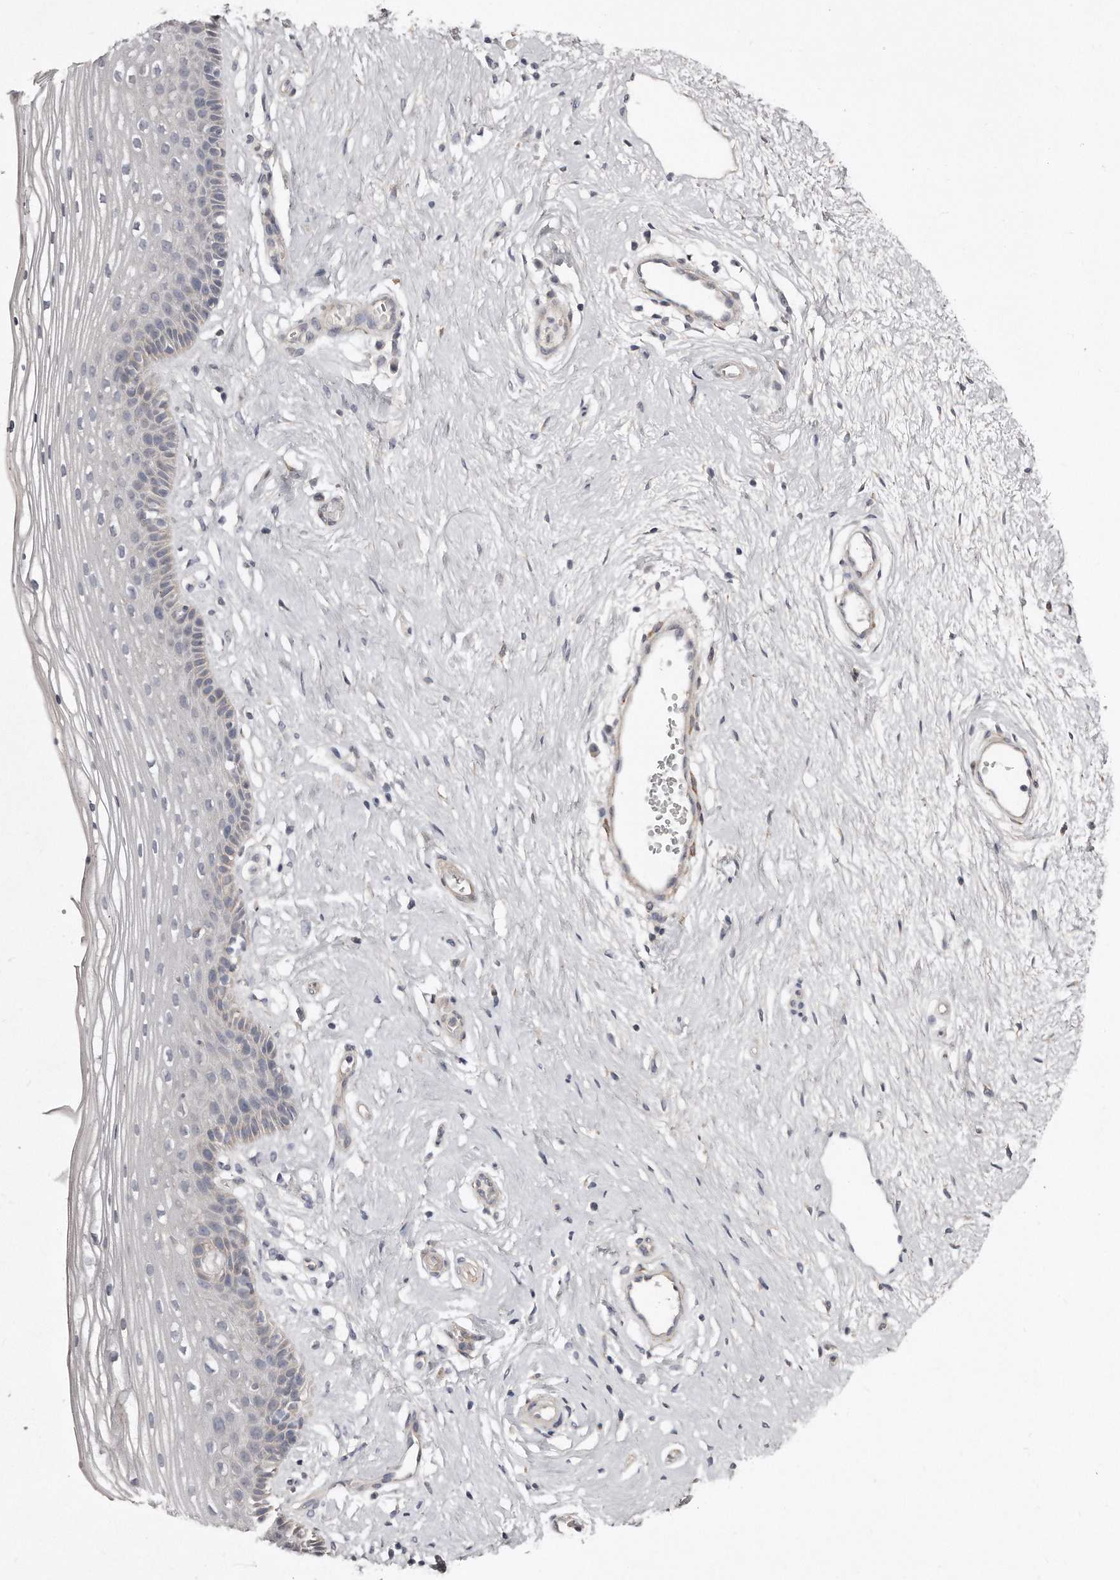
{"staining": {"intensity": "negative", "quantity": "none", "location": "none"}, "tissue": "vagina", "cell_type": "Squamous epithelial cells", "image_type": "normal", "snomed": [{"axis": "morphology", "description": "Normal tissue, NOS"}, {"axis": "topography", "description": "Vagina"}], "caption": "The immunohistochemistry (IHC) micrograph has no significant positivity in squamous epithelial cells of vagina. (DAB IHC, high magnification).", "gene": "LMOD1", "patient": {"sex": "female", "age": 46}}